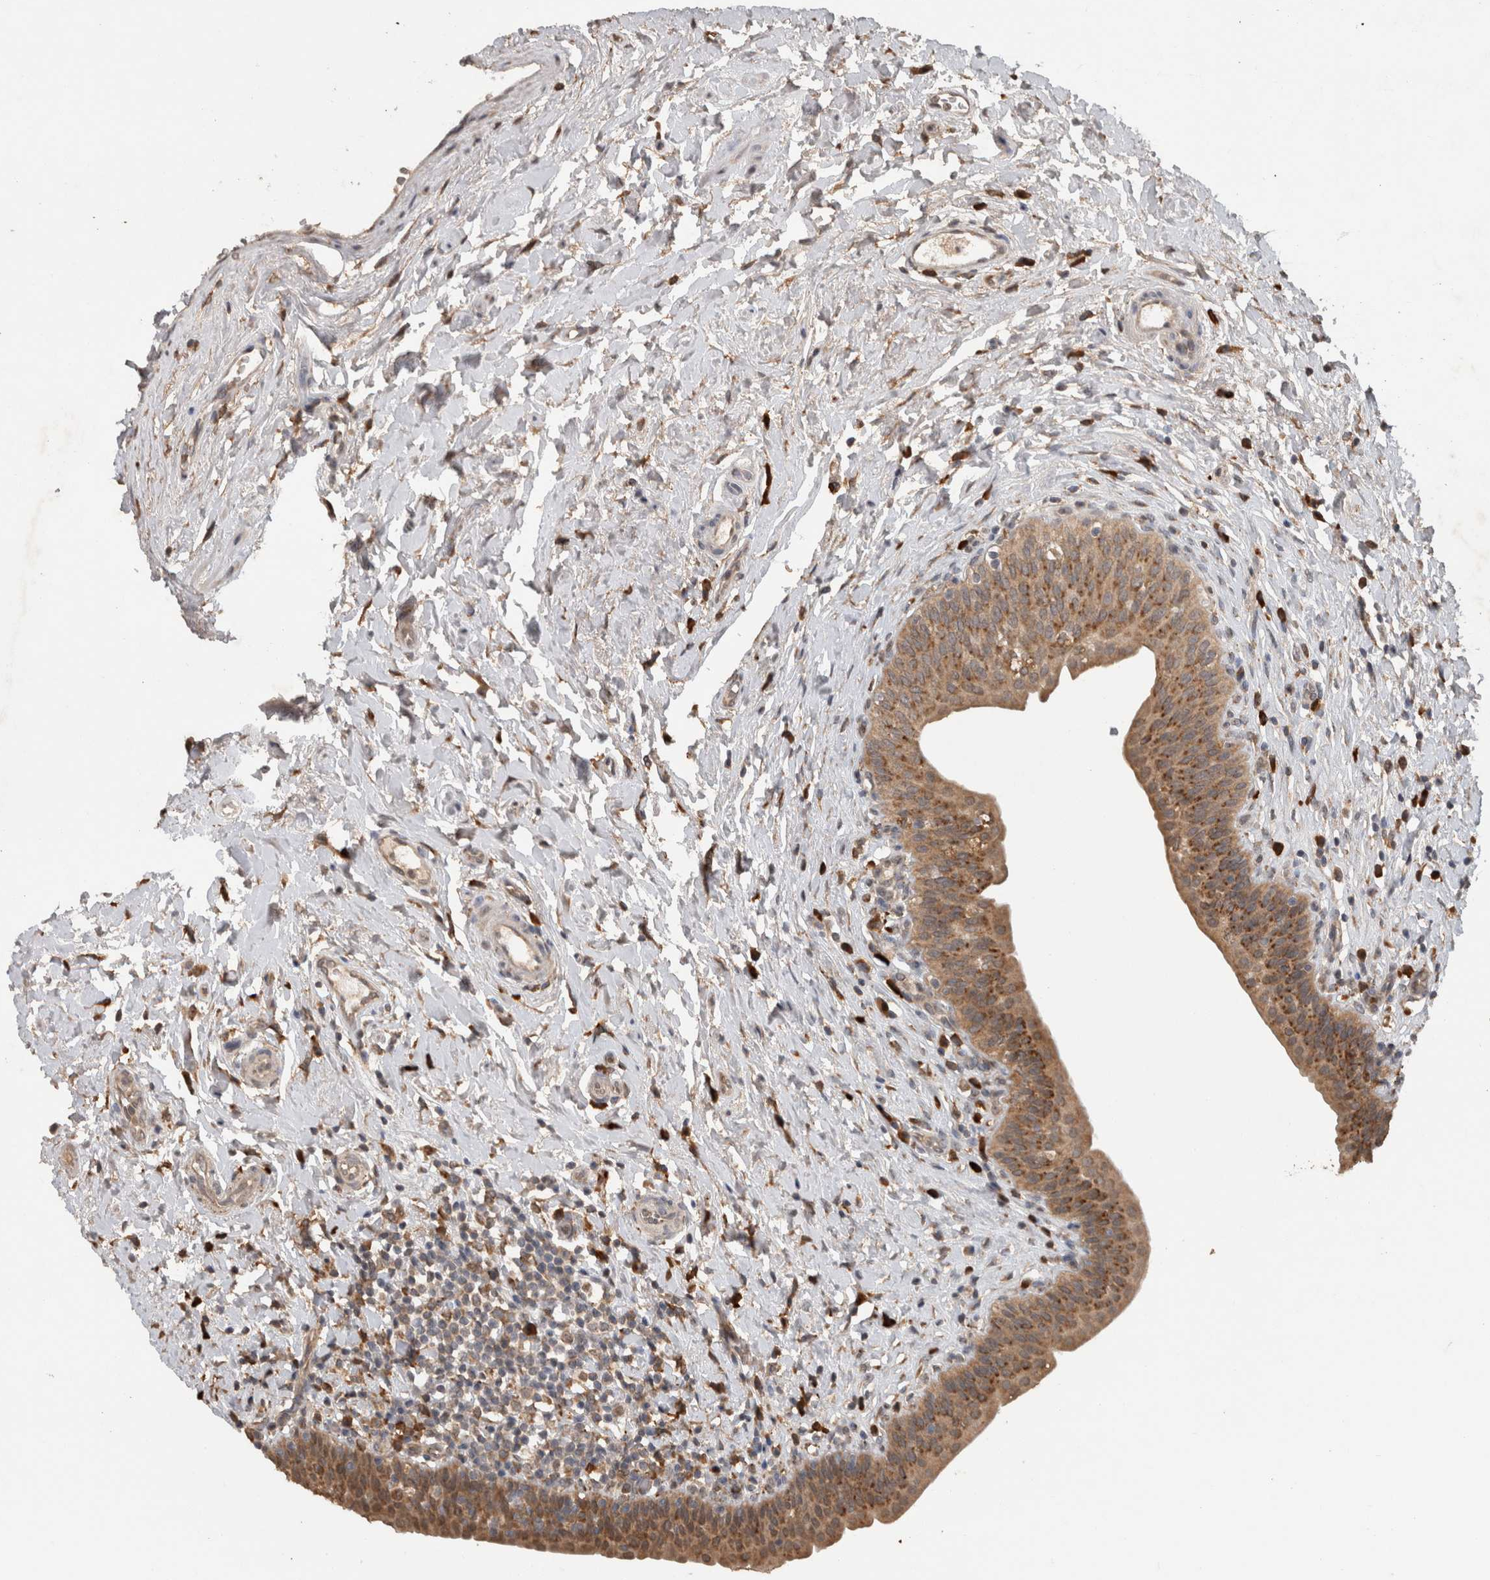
{"staining": {"intensity": "strong", "quantity": ">75%", "location": "cytoplasmic/membranous"}, "tissue": "urinary bladder", "cell_type": "Urothelial cells", "image_type": "normal", "snomed": [{"axis": "morphology", "description": "Normal tissue, NOS"}, {"axis": "topography", "description": "Urinary bladder"}], "caption": "Urinary bladder stained for a protein demonstrates strong cytoplasmic/membranous positivity in urothelial cells. The staining is performed using DAB (3,3'-diaminobenzidine) brown chromogen to label protein expression. The nuclei are counter-stained blue using hematoxylin.", "gene": "ADGRL3", "patient": {"sex": "male", "age": 83}}